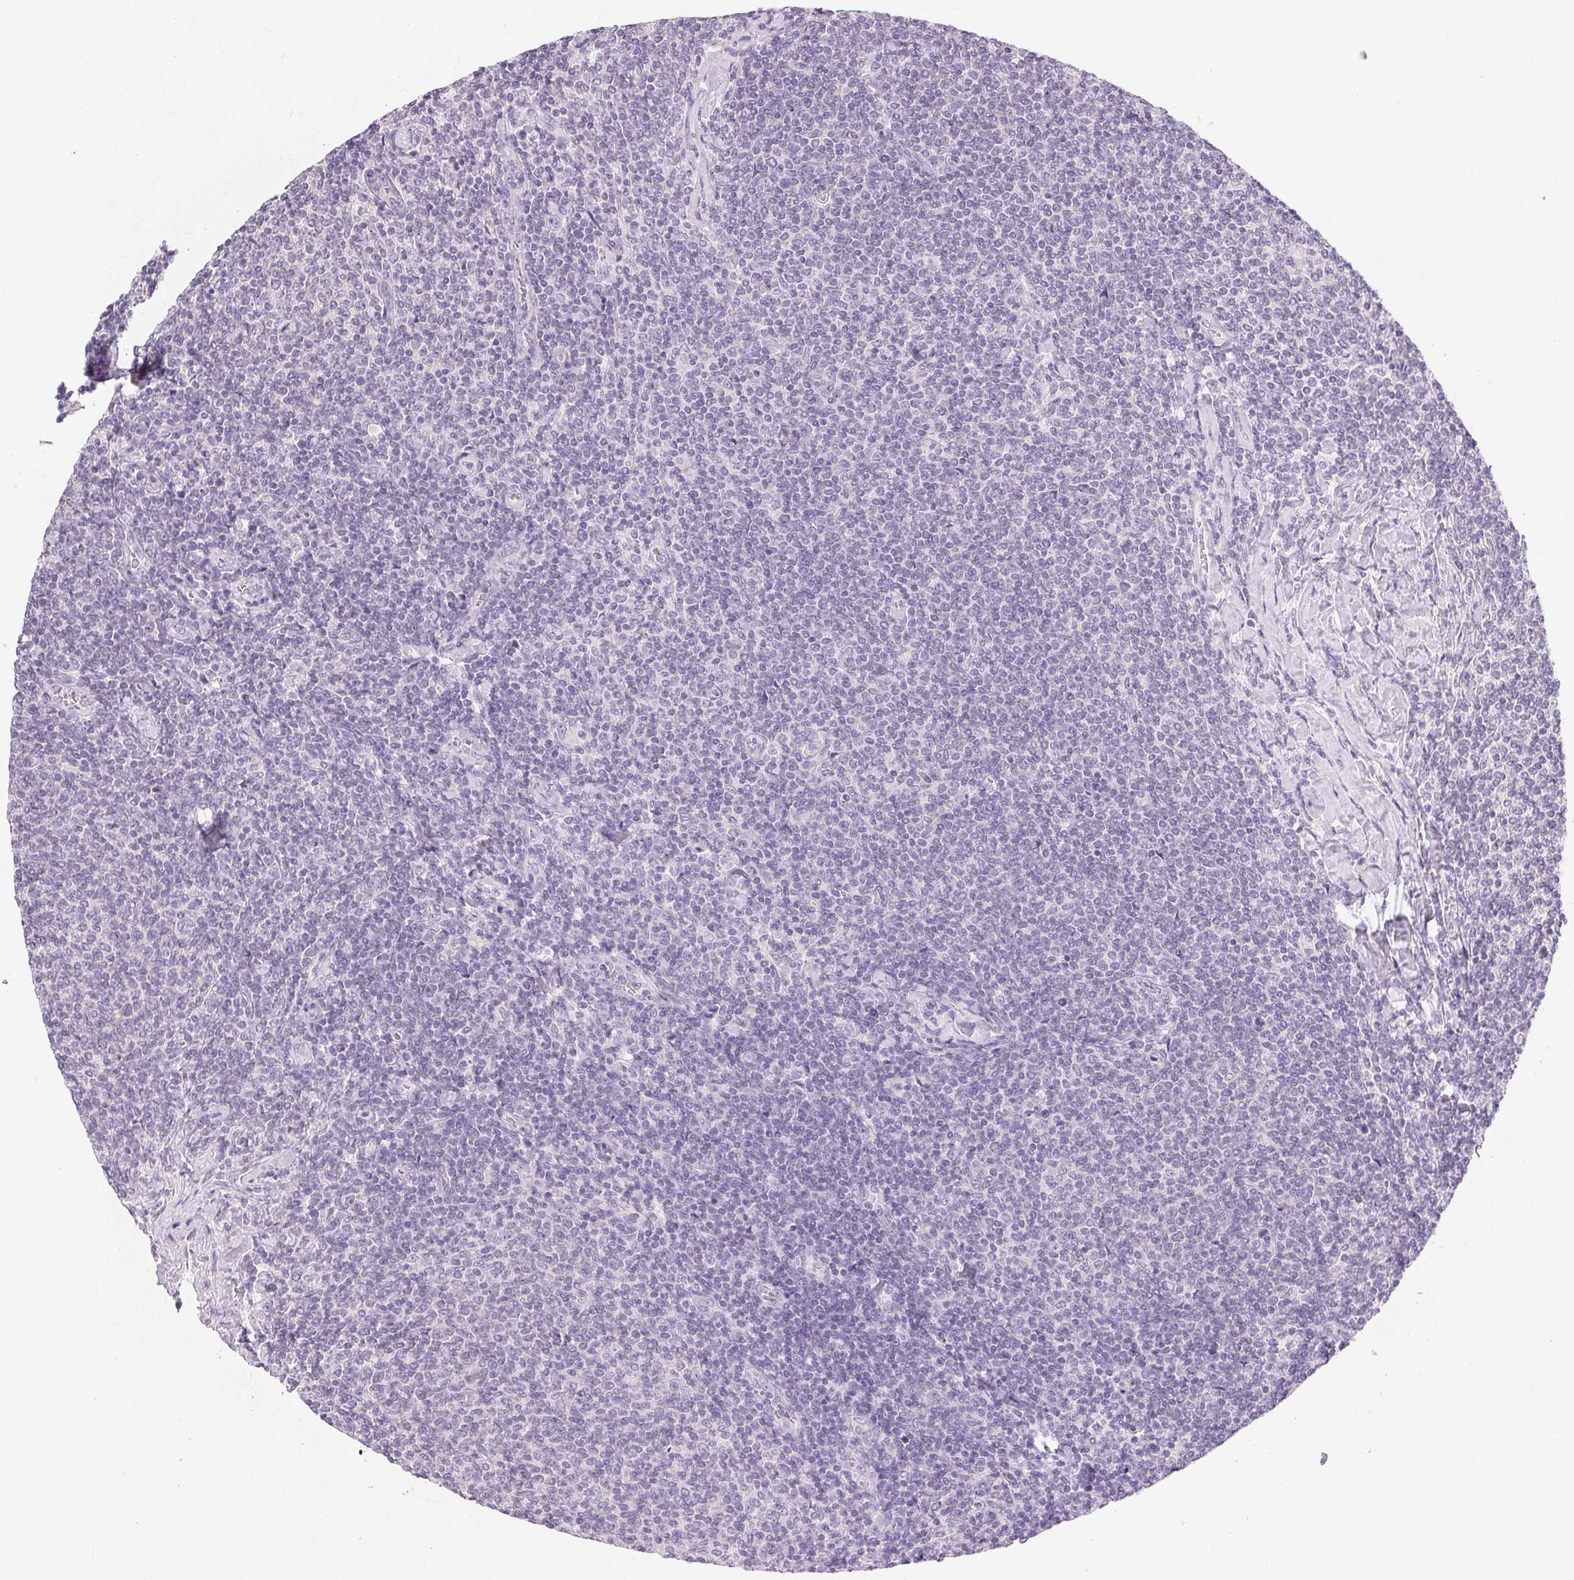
{"staining": {"intensity": "negative", "quantity": "none", "location": "none"}, "tissue": "lymphoma", "cell_type": "Tumor cells", "image_type": "cancer", "snomed": [{"axis": "morphology", "description": "Malignant lymphoma, non-Hodgkin's type, Low grade"}, {"axis": "topography", "description": "Lymph node"}], "caption": "Protein analysis of lymphoma reveals no significant positivity in tumor cells.", "gene": "SFTPD", "patient": {"sex": "male", "age": 52}}